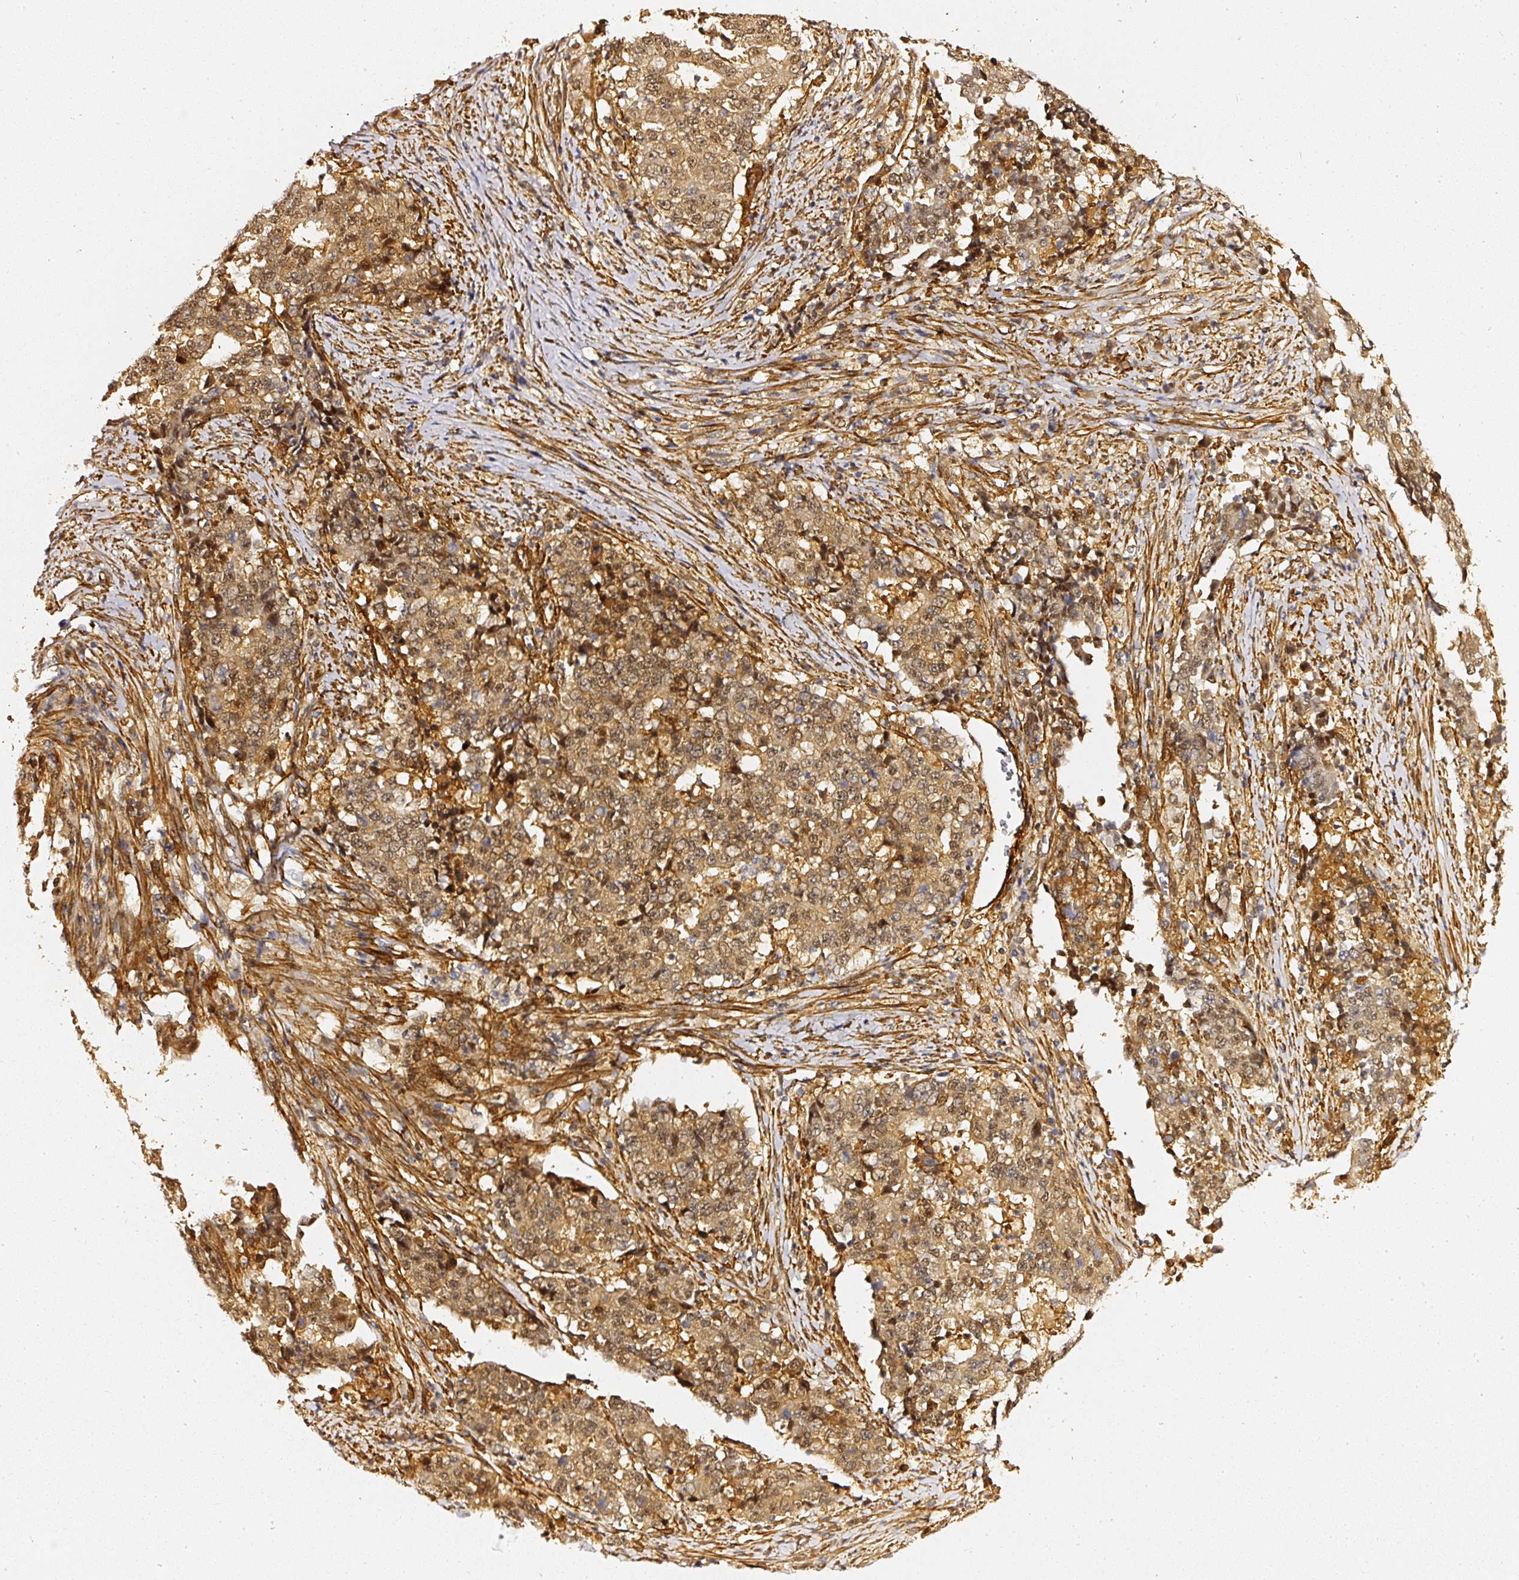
{"staining": {"intensity": "moderate", "quantity": ">75%", "location": "cytoplasmic/membranous,nuclear"}, "tissue": "stomach cancer", "cell_type": "Tumor cells", "image_type": "cancer", "snomed": [{"axis": "morphology", "description": "Adenocarcinoma, NOS"}, {"axis": "topography", "description": "Stomach"}], "caption": "Protein expression analysis of stomach cancer displays moderate cytoplasmic/membranous and nuclear staining in approximately >75% of tumor cells. (brown staining indicates protein expression, while blue staining denotes nuclei).", "gene": "PSMD1", "patient": {"sex": "male", "age": 59}}